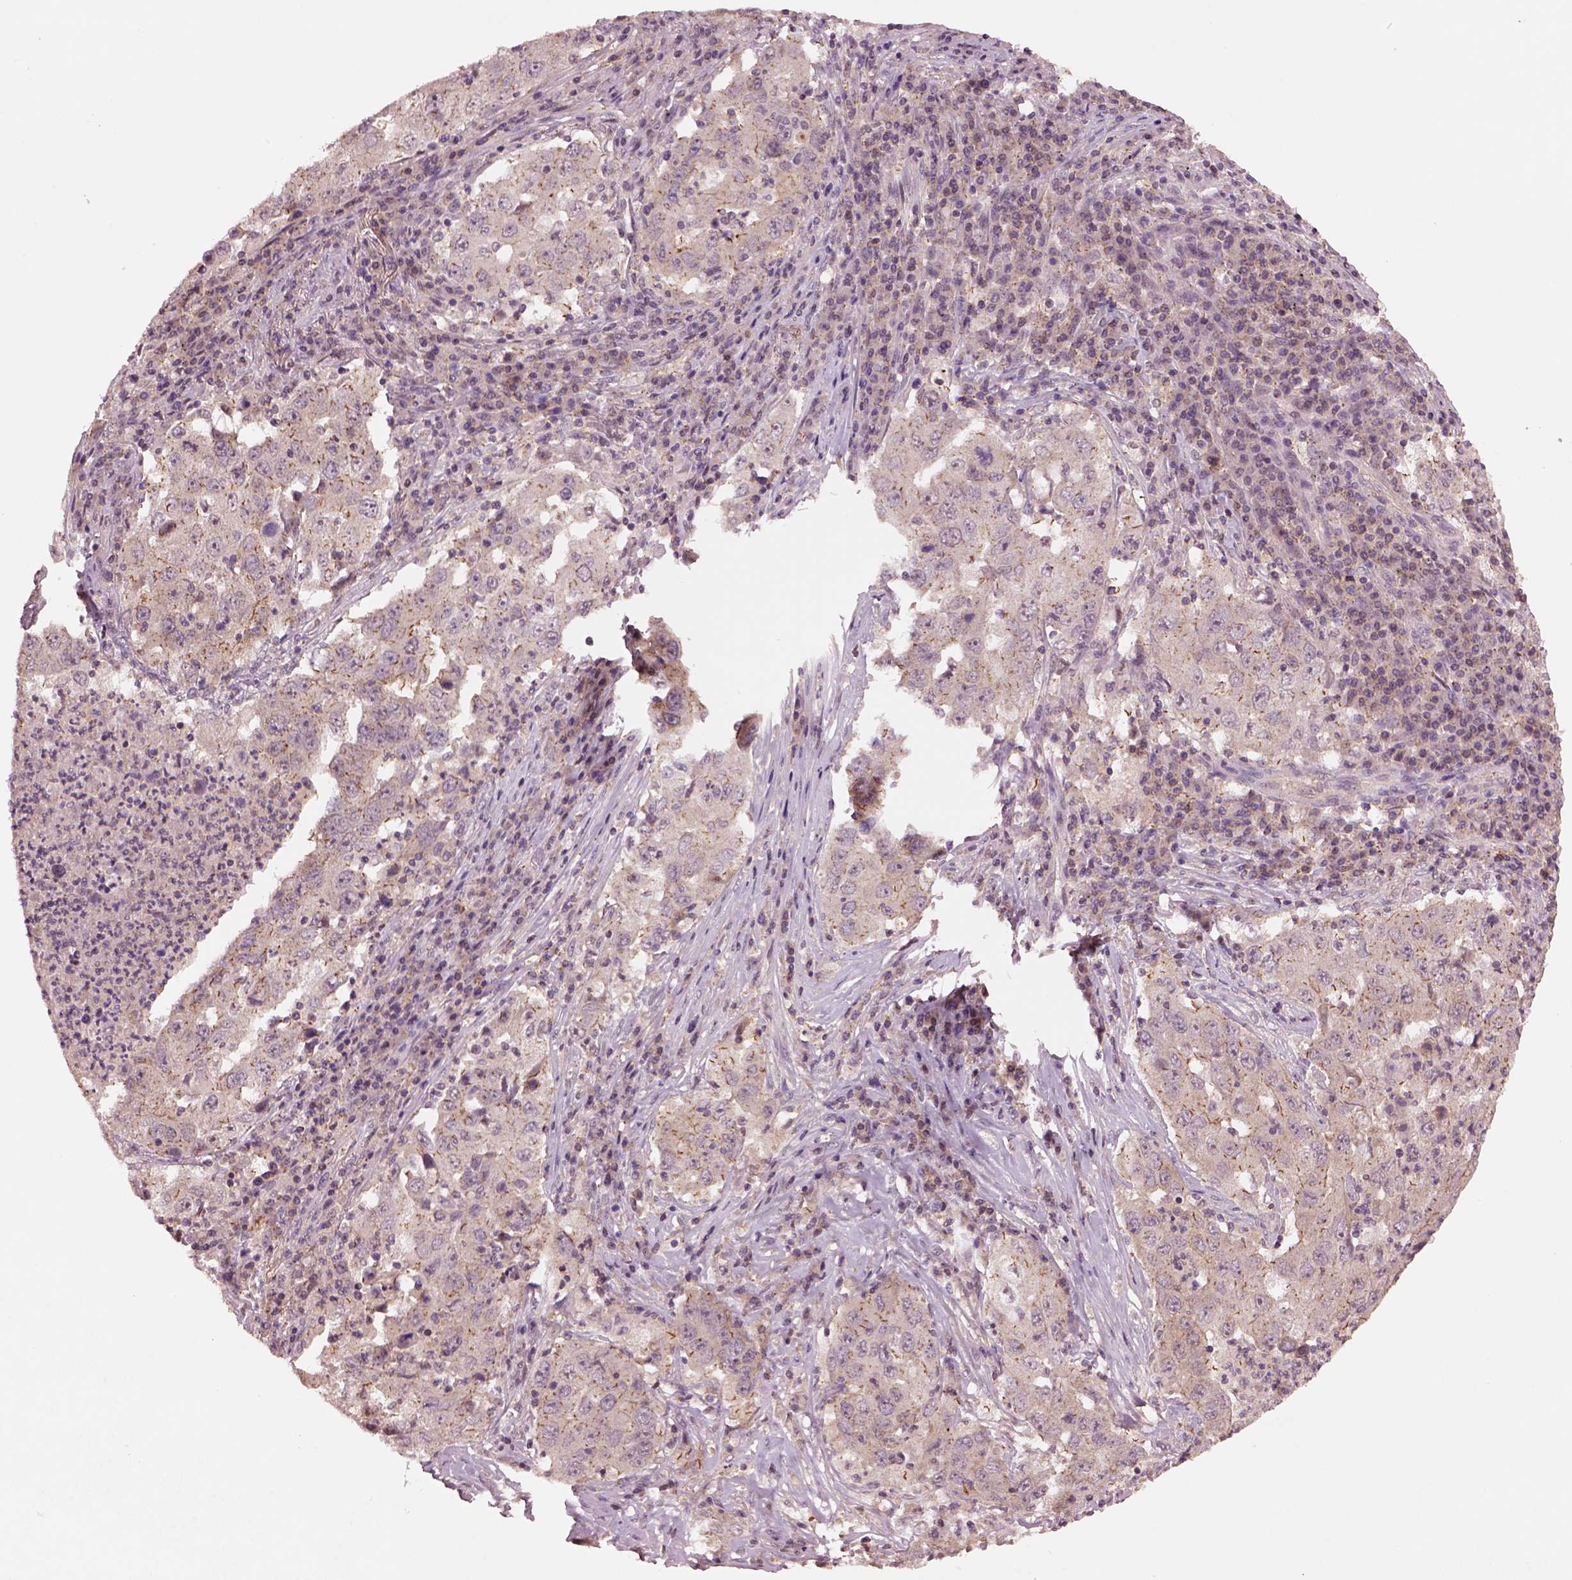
{"staining": {"intensity": "moderate", "quantity": "25%-75%", "location": "cytoplasmic/membranous"}, "tissue": "lung cancer", "cell_type": "Tumor cells", "image_type": "cancer", "snomed": [{"axis": "morphology", "description": "Adenocarcinoma, NOS"}, {"axis": "topography", "description": "Lung"}], "caption": "A high-resolution histopathology image shows immunohistochemistry staining of lung cancer, which demonstrates moderate cytoplasmic/membranous expression in about 25%-75% of tumor cells.", "gene": "MTHFS", "patient": {"sex": "male", "age": 73}}